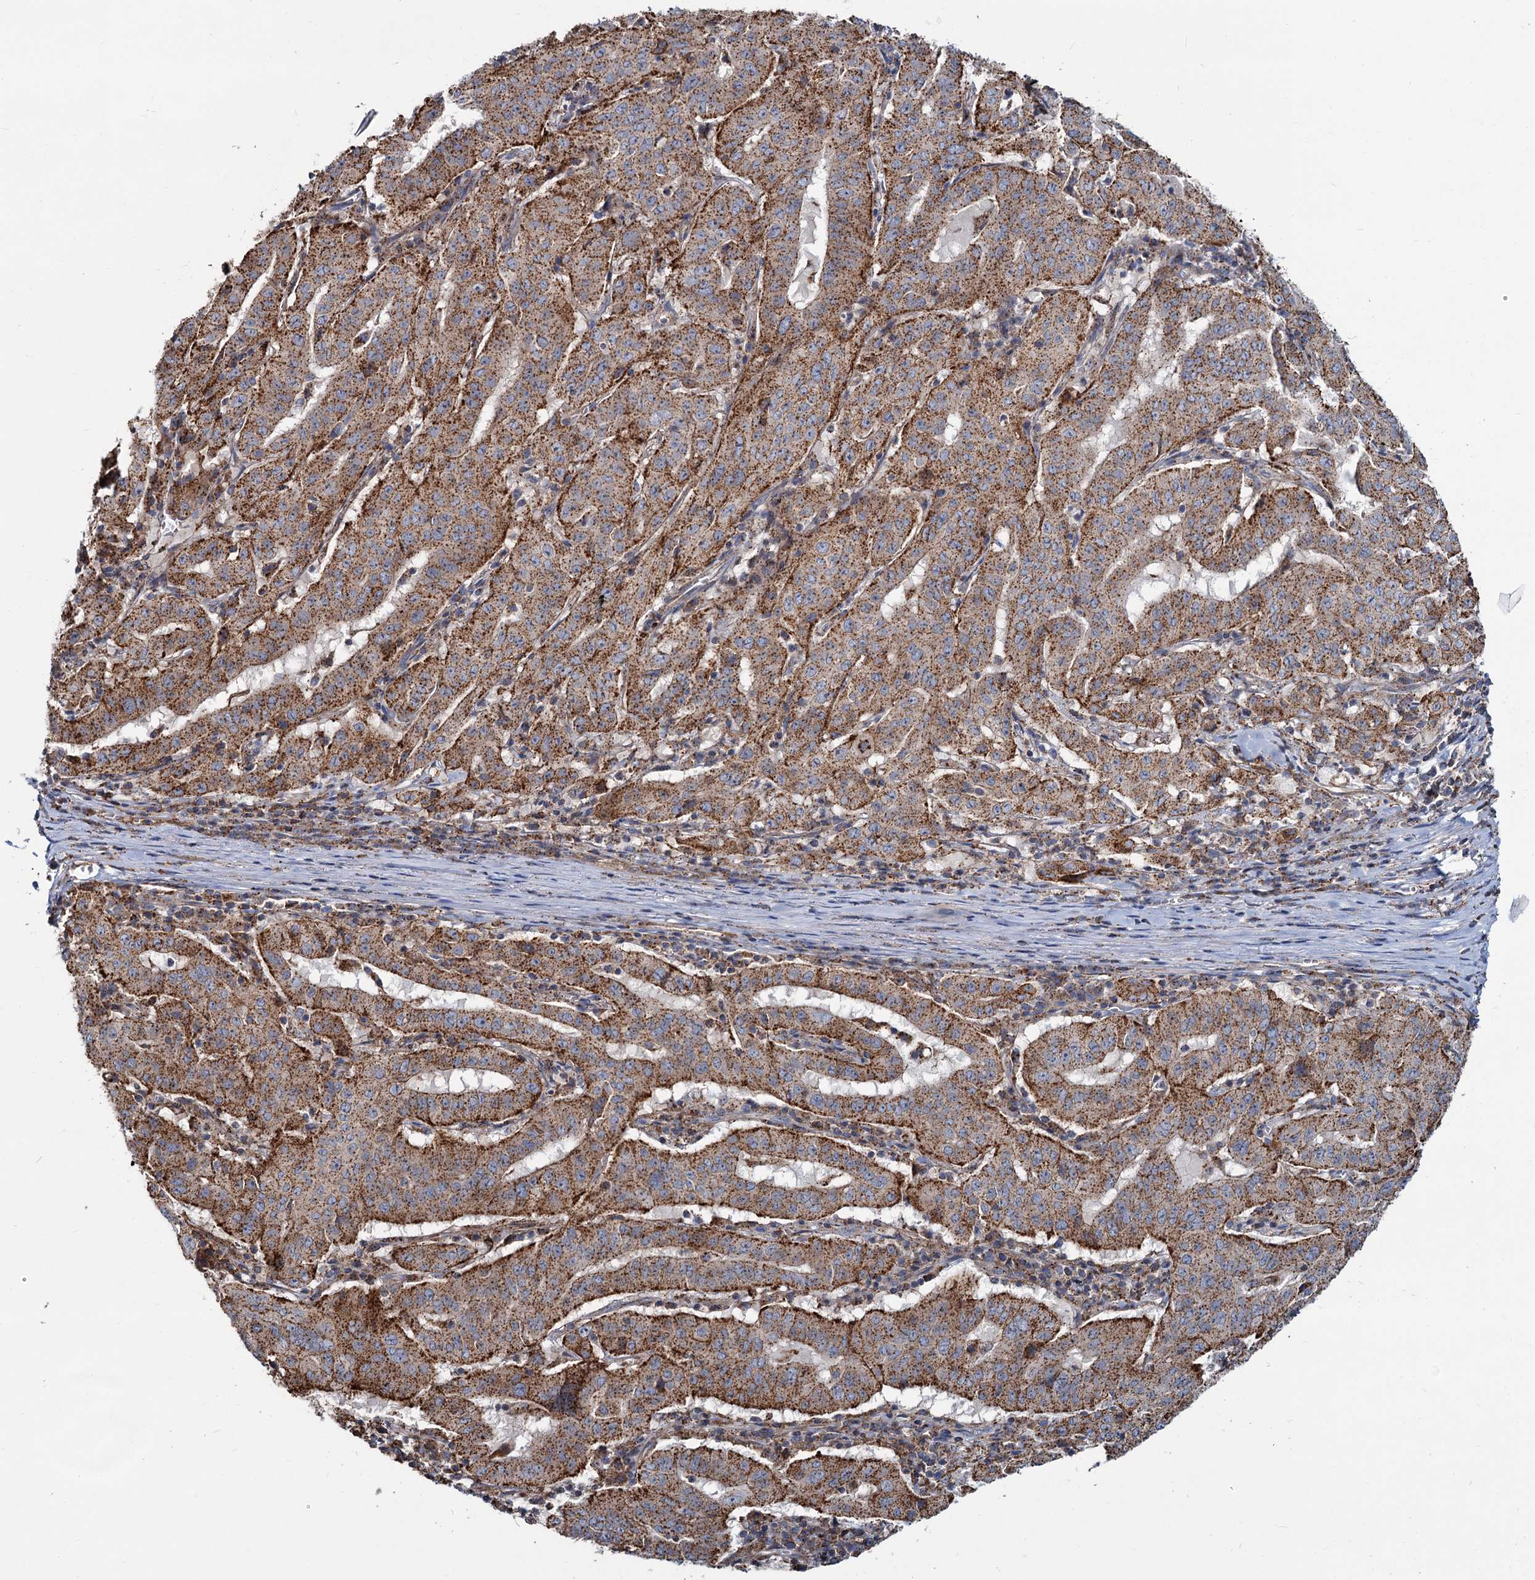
{"staining": {"intensity": "moderate", "quantity": ">75%", "location": "cytoplasmic/membranous"}, "tissue": "pancreatic cancer", "cell_type": "Tumor cells", "image_type": "cancer", "snomed": [{"axis": "morphology", "description": "Adenocarcinoma, NOS"}, {"axis": "topography", "description": "Pancreas"}], "caption": "Immunohistochemical staining of adenocarcinoma (pancreatic) shows medium levels of moderate cytoplasmic/membranous protein positivity in approximately >75% of tumor cells.", "gene": "PSEN1", "patient": {"sex": "male", "age": 63}}